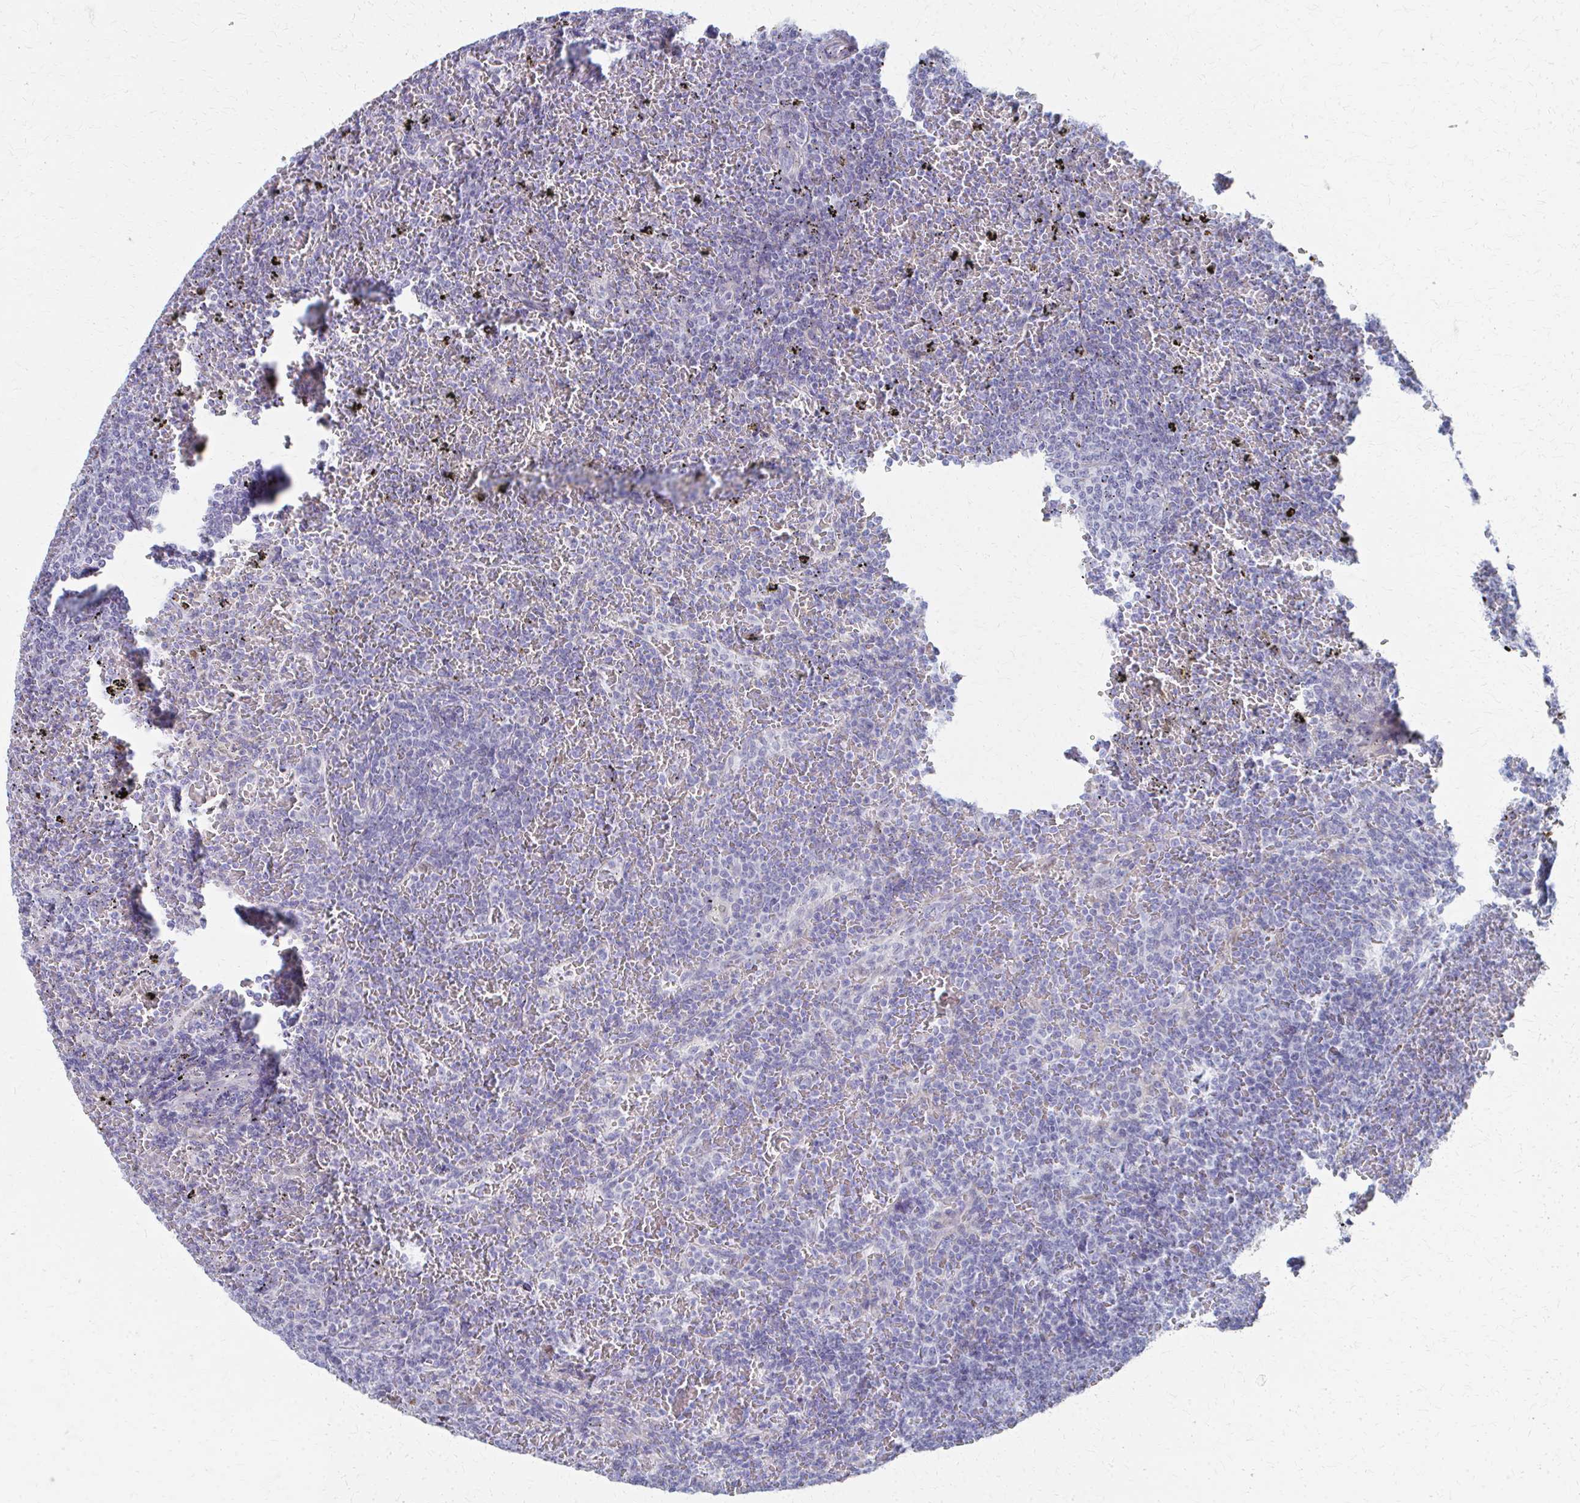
{"staining": {"intensity": "negative", "quantity": "none", "location": "none"}, "tissue": "lymphoma", "cell_type": "Tumor cells", "image_type": "cancer", "snomed": [{"axis": "morphology", "description": "Malignant lymphoma, non-Hodgkin's type, Low grade"}, {"axis": "topography", "description": "Spleen"}], "caption": "Immunohistochemistry histopathology image of neoplastic tissue: human lymphoma stained with DAB shows no significant protein positivity in tumor cells.", "gene": "MS4A2", "patient": {"sex": "female", "age": 77}}